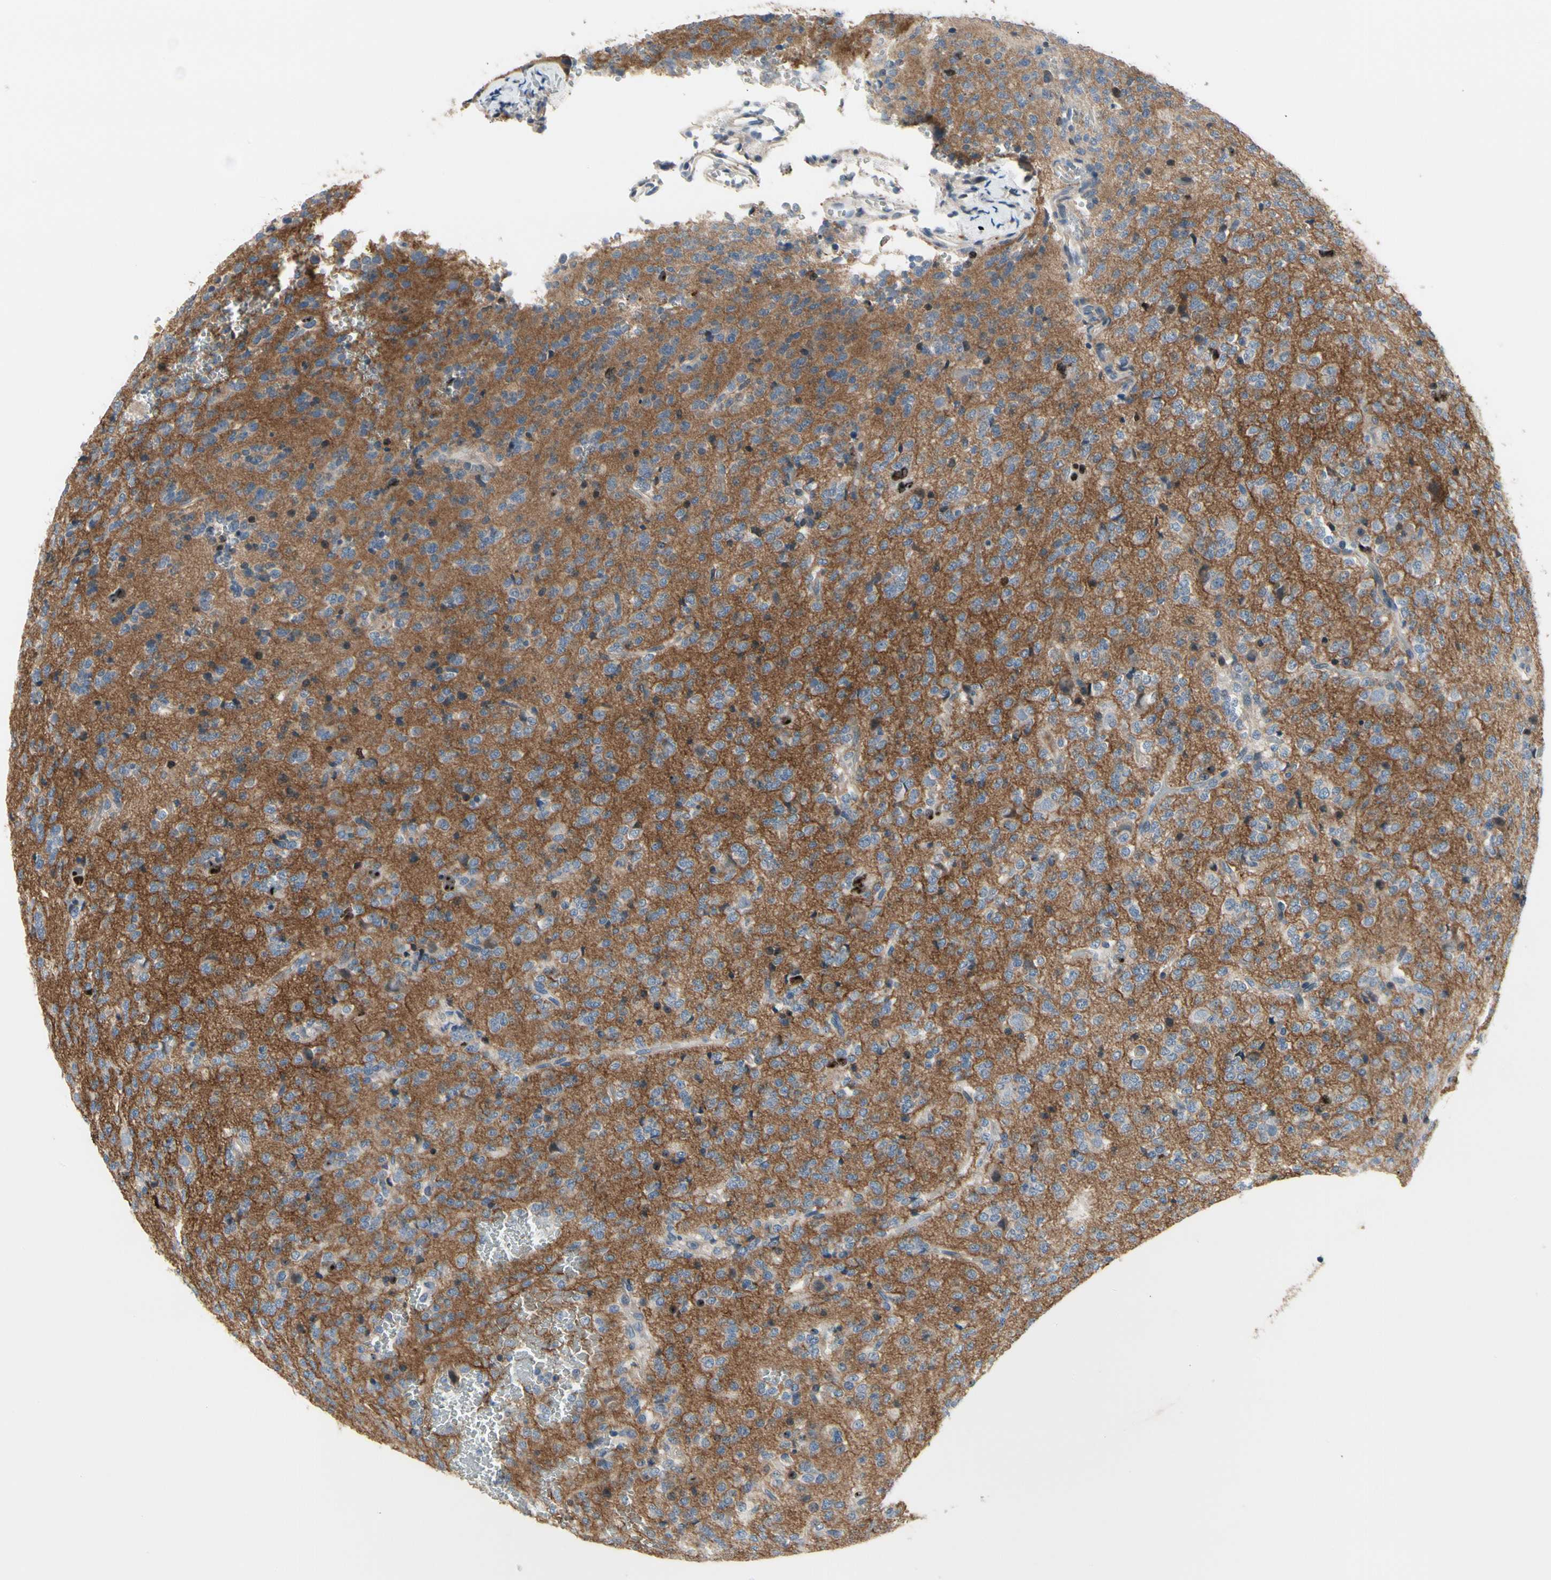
{"staining": {"intensity": "negative", "quantity": "none", "location": "none"}, "tissue": "glioma", "cell_type": "Tumor cells", "image_type": "cancer", "snomed": [{"axis": "morphology", "description": "Glioma, malignant, Low grade"}, {"axis": "topography", "description": "Brain"}], "caption": "Tumor cells are negative for brown protein staining in glioma.", "gene": "NFASC", "patient": {"sex": "male", "age": 38}}